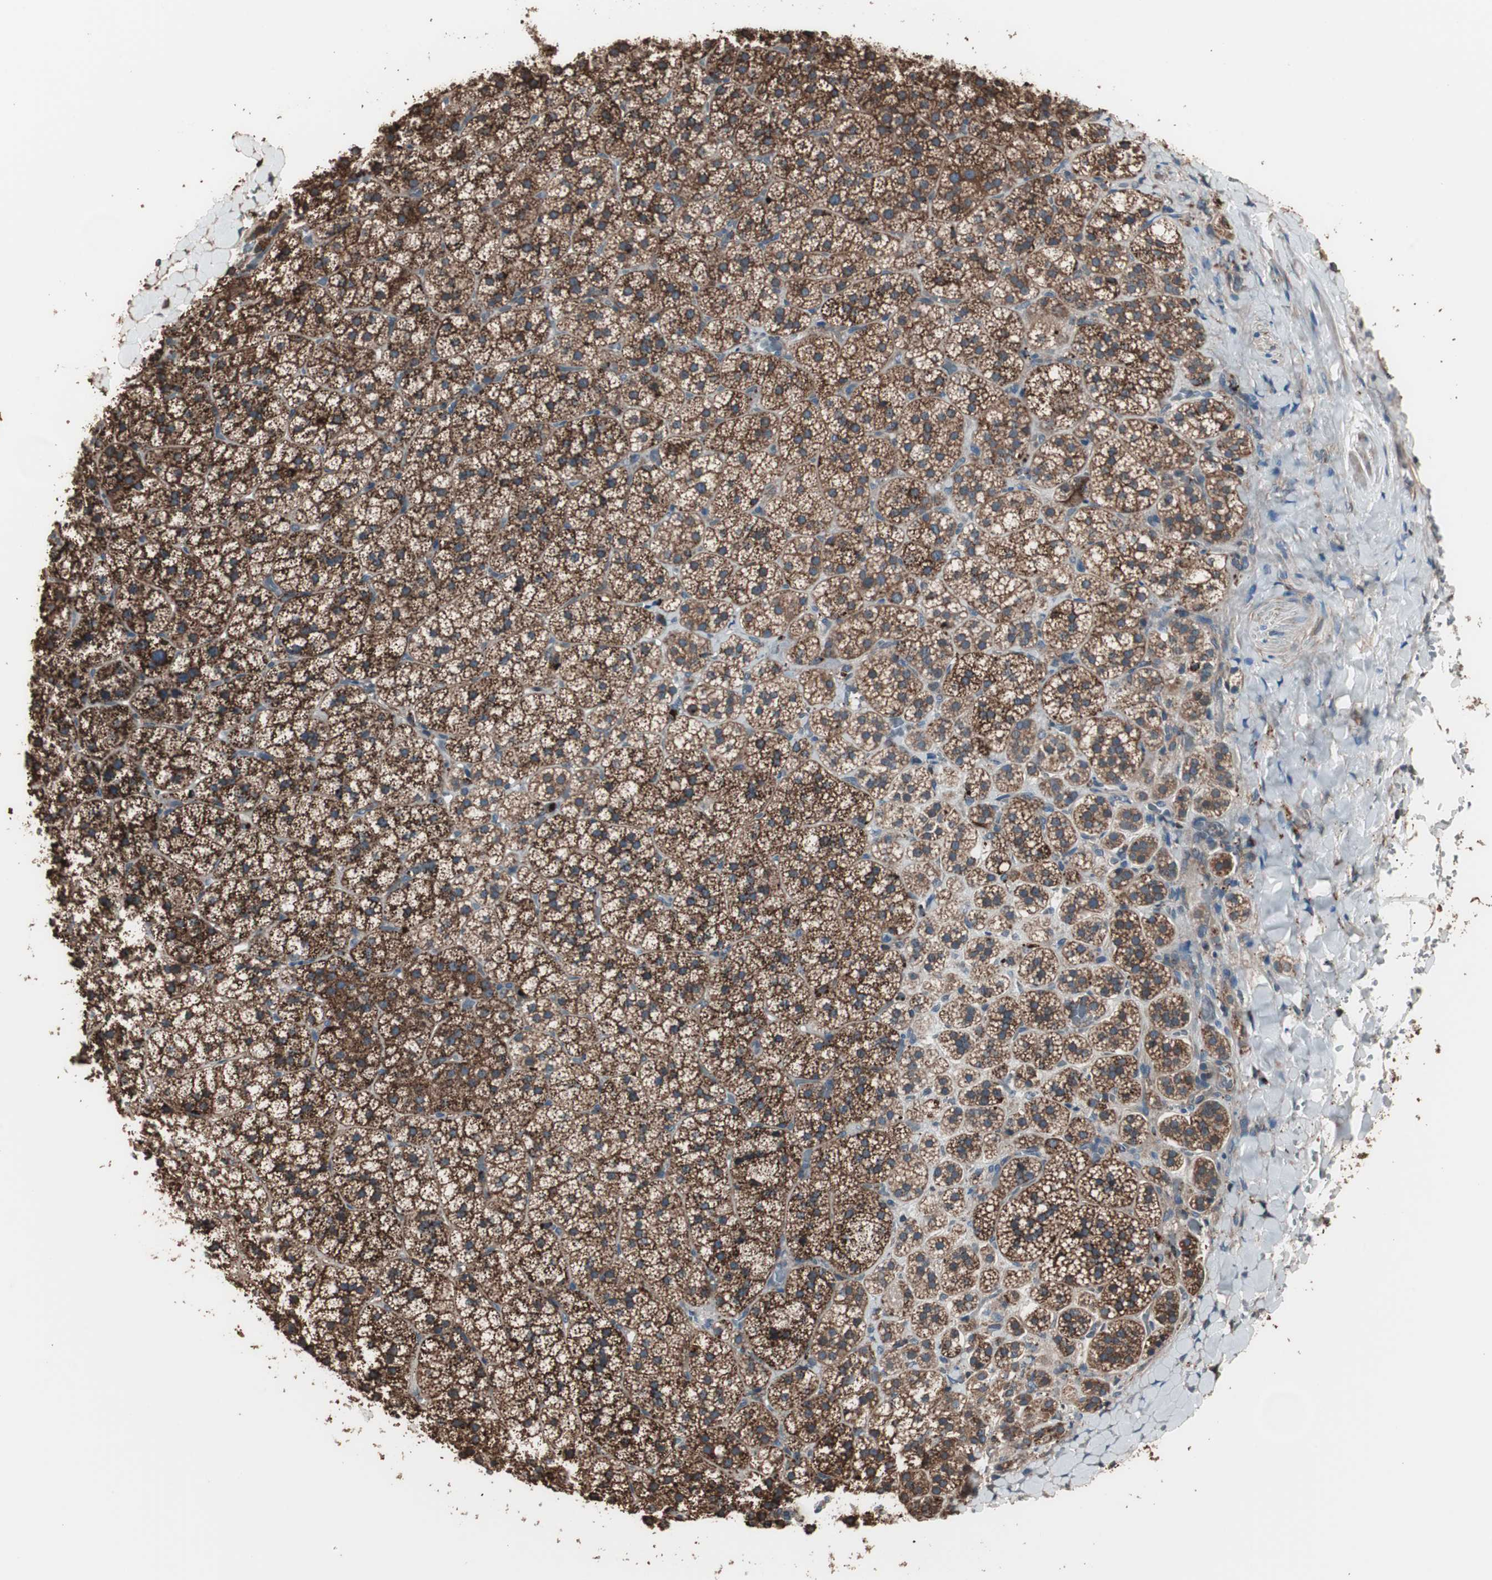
{"staining": {"intensity": "strong", "quantity": ">75%", "location": "cytoplasmic/membranous"}, "tissue": "adrenal gland", "cell_type": "Glandular cells", "image_type": "normal", "snomed": [{"axis": "morphology", "description": "Normal tissue, NOS"}, {"axis": "topography", "description": "Adrenal gland"}], "caption": "Benign adrenal gland displays strong cytoplasmic/membranous positivity in approximately >75% of glandular cells, visualized by immunohistochemistry.", "gene": "CCT3", "patient": {"sex": "female", "age": 44}}